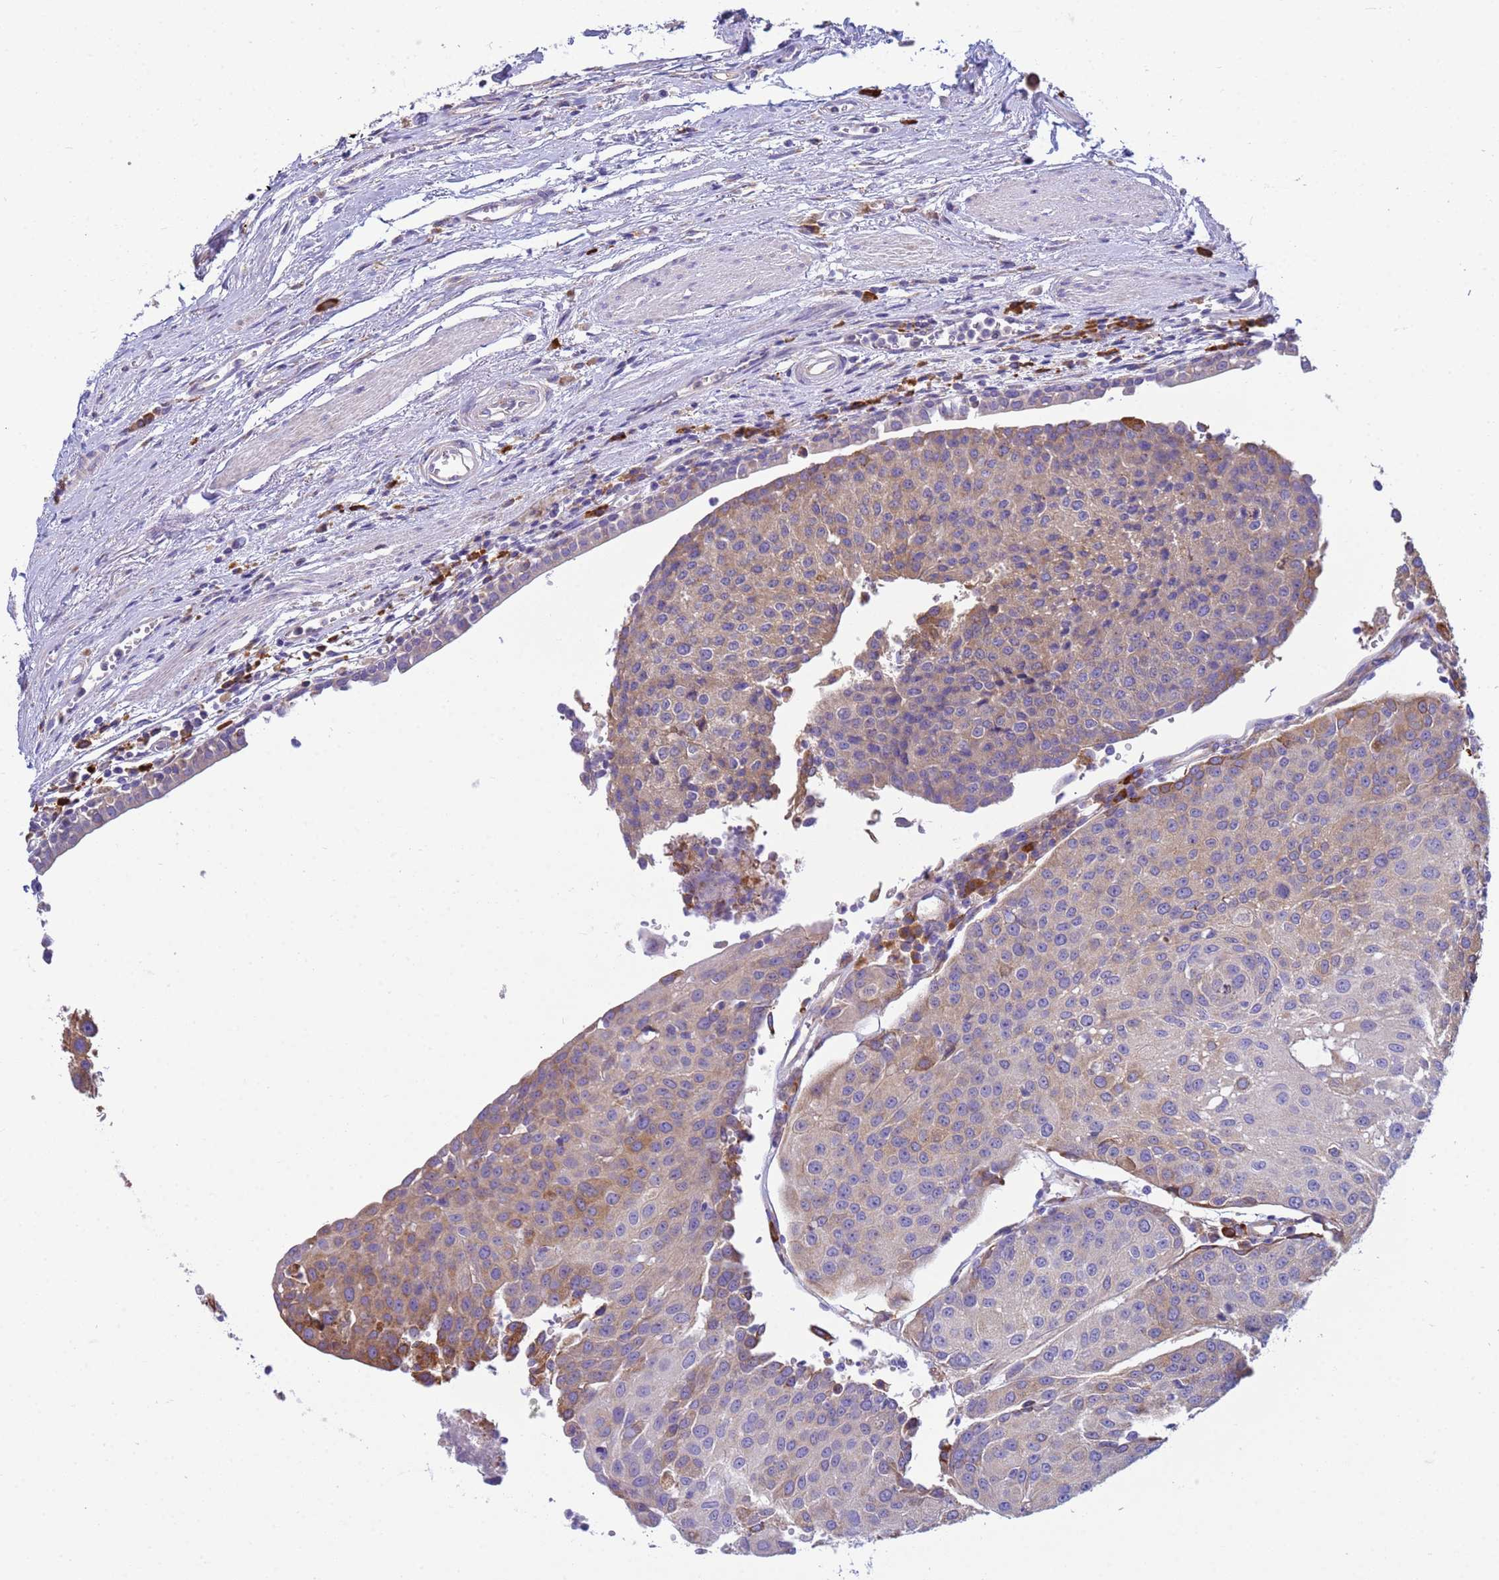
{"staining": {"intensity": "moderate", "quantity": "25%-75%", "location": "cytoplasmic/membranous"}, "tissue": "urothelial cancer", "cell_type": "Tumor cells", "image_type": "cancer", "snomed": [{"axis": "morphology", "description": "Urothelial carcinoma, High grade"}, {"axis": "topography", "description": "Urinary bladder"}], "caption": "DAB (3,3'-diaminobenzidine) immunohistochemical staining of human urothelial cancer displays moderate cytoplasmic/membranous protein positivity in approximately 25%-75% of tumor cells.", "gene": "THAP5", "patient": {"sex": "female", "age": 85}}